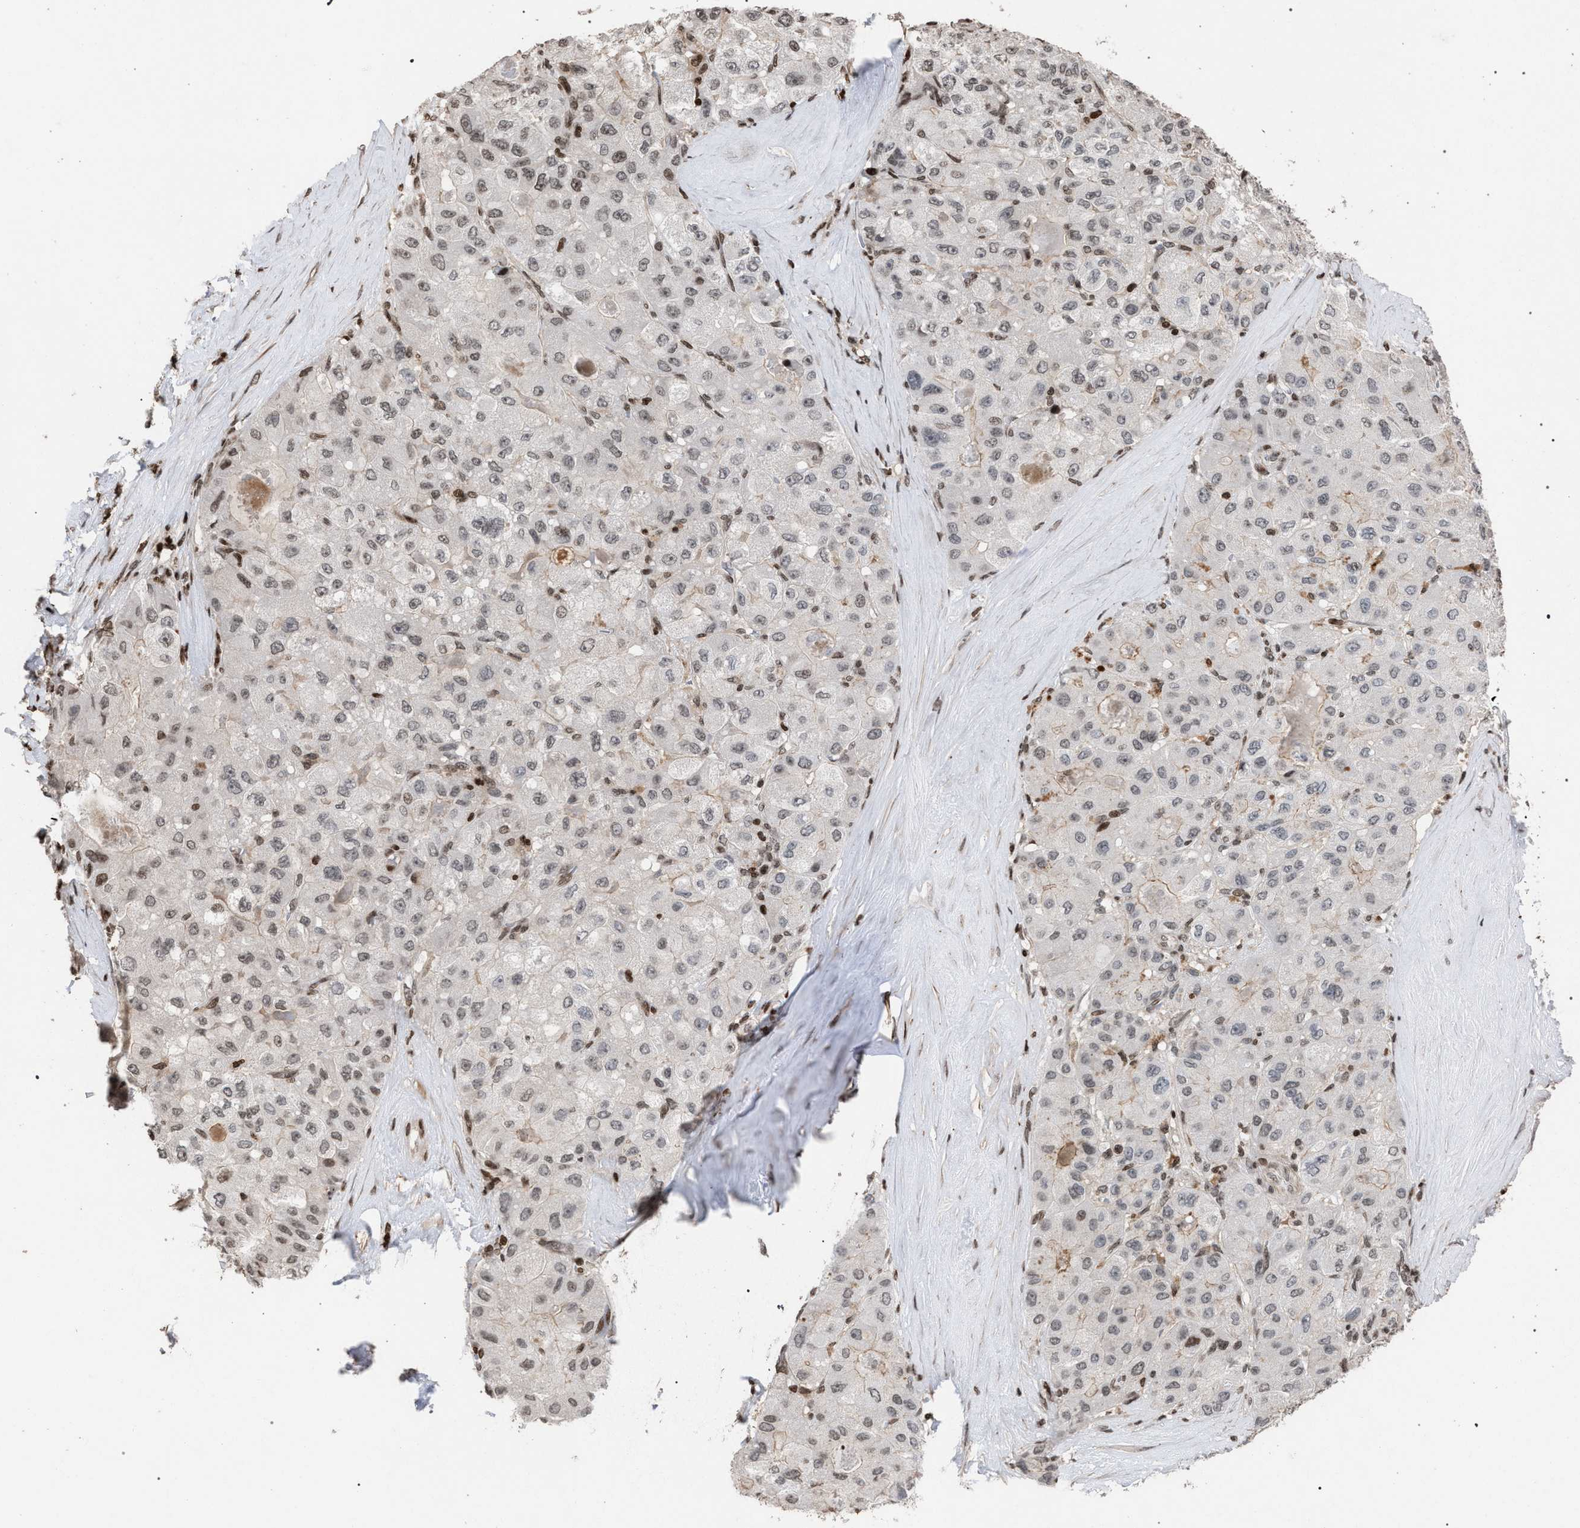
{"staining": {"intensity": "weak", "quantity": "25%-75%", "location": "nuclear"}, "tissue": "liver cancer", "cell_type": "Tumor cells", "image_type": "cancer", "snomed": [{"axis": "morphology", "description": "Carcinoma, Hepatocellular, NOS"}, {"axis": "topography", "description": "Liver"}], "caption": "Protein expression analysis of human hepatocellular carcinoma (liver) reveals weak nuclear positivity in approximately 25%-75% of tumor cells.", "gene": "FOXD3", "patient": {"sex": "male", "age": 80}}